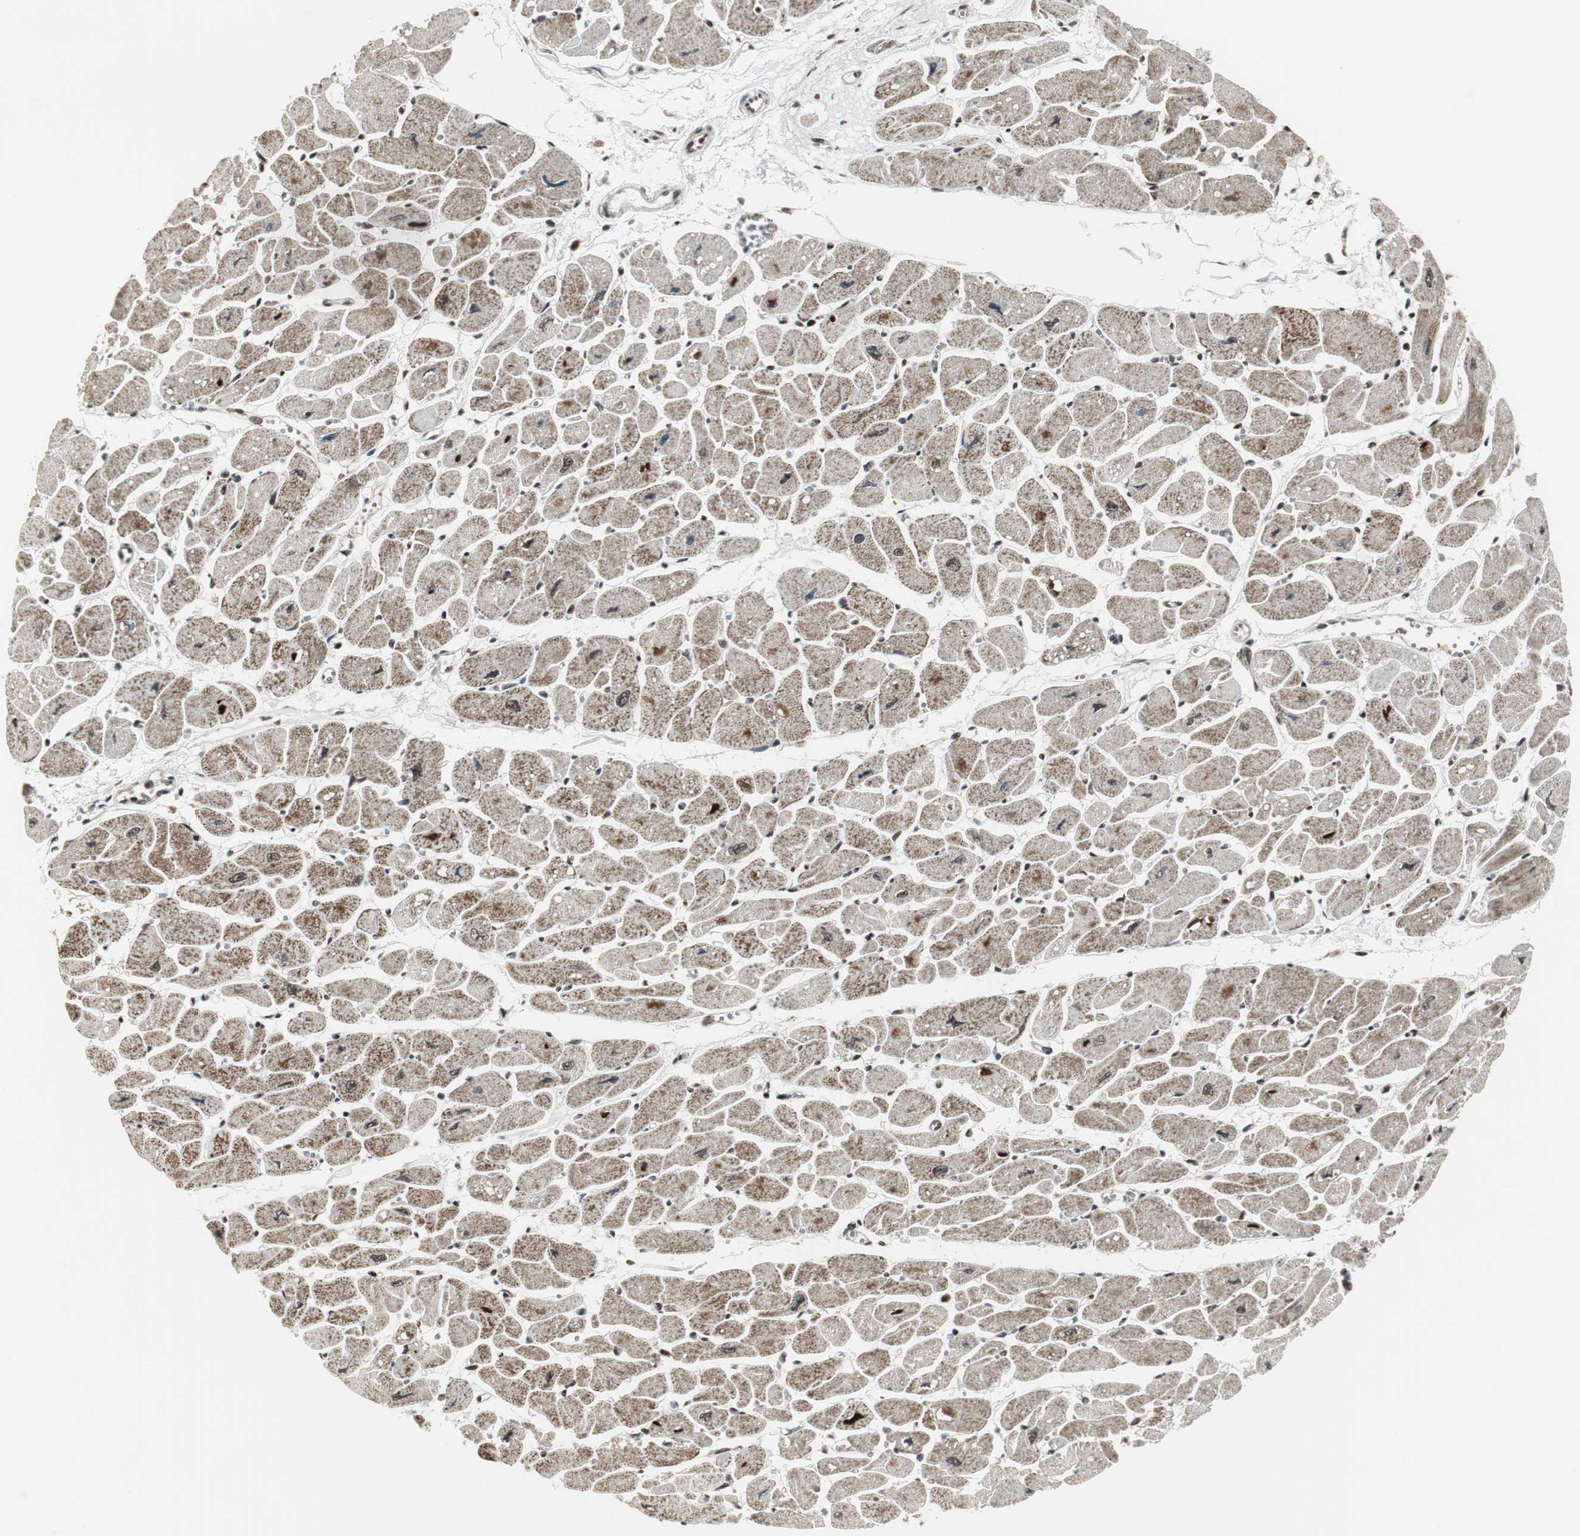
{"staining": {"intensity": "strong", "quantity": ">75%", "location": "cytoplasmic/membranous,nuclear"}, "tissue": "heart muscle", "cell_type": "Cardiomyocytes", "image_type": "normal", "snomed": [{"axis": "morphology", "description": "Normal tissue, NOS"}, {"axis": "topography", "description": "Heart"}], "caption": "The photomicrograph reveals a brown stain indicating the presence of a protein in the cytoplasmic/membranous,nuclear of cardiomyocytes in heart muscle.", "gene": "PARN", "patient": {"sex": "female", "age": 54}}